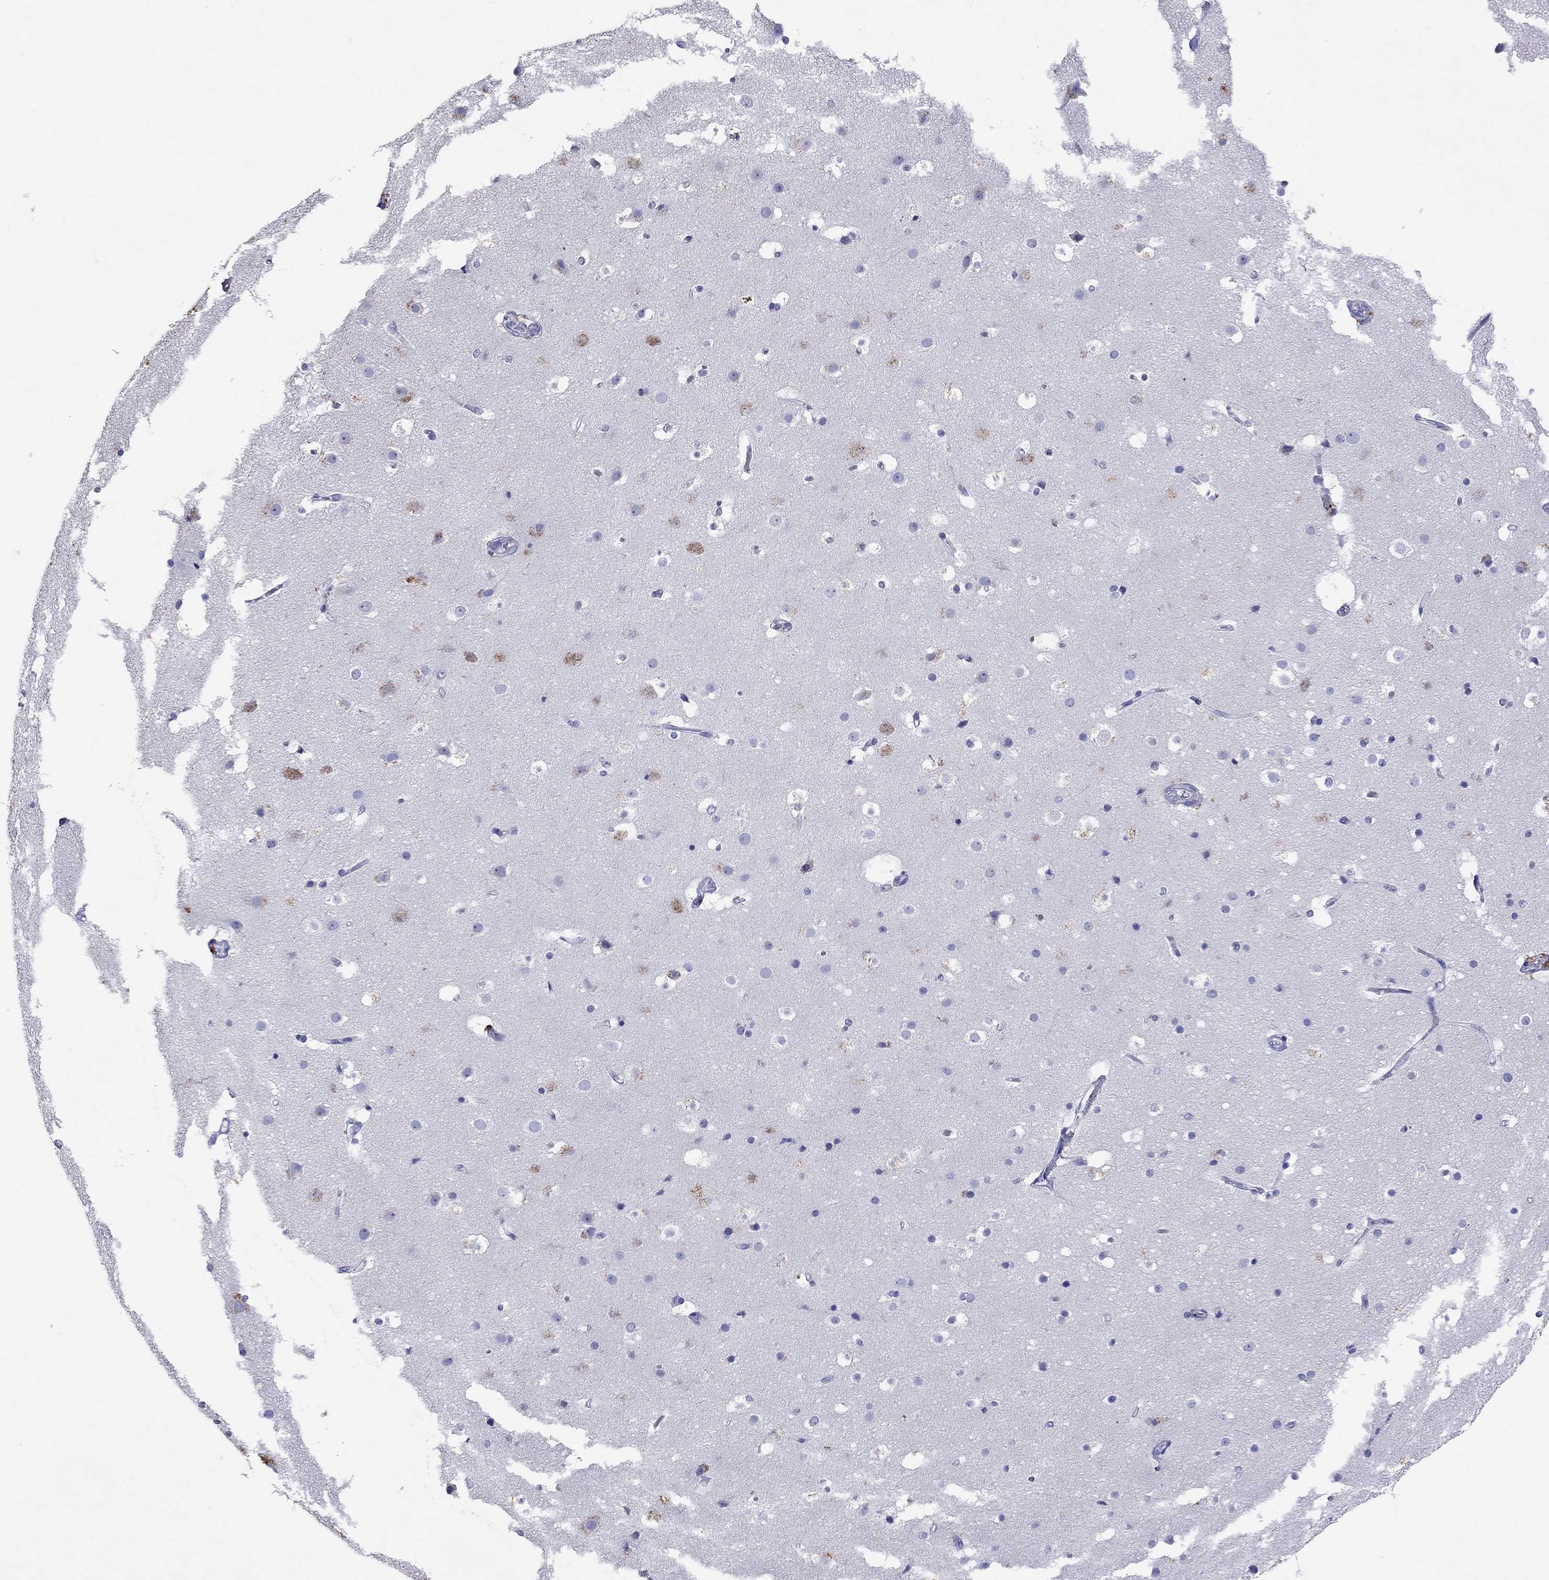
{"staining": {"intensity": "negative", "quantity": "none", "location": "none"}, "tissue": "cerebral cortex", "cell_type": "Endothelial cells", "image_type": "normal", "snomed": [{"axis": "morphology", "description": "Normal tissue, NOS"}, {"axis": "topography", "description": "Cerebral cortex"}], "caption": "DAB immunohistochemical staining of normal cerebral cortex shows no significant expression in endothelial cells. (DAB (3,3'-diaminobenzidine) immunohistochemistry (IHC) visualized using brightfield microscopy, high magnification).", "gene": "ARMC12", "patient": {"sex": "female", "age": 52}}